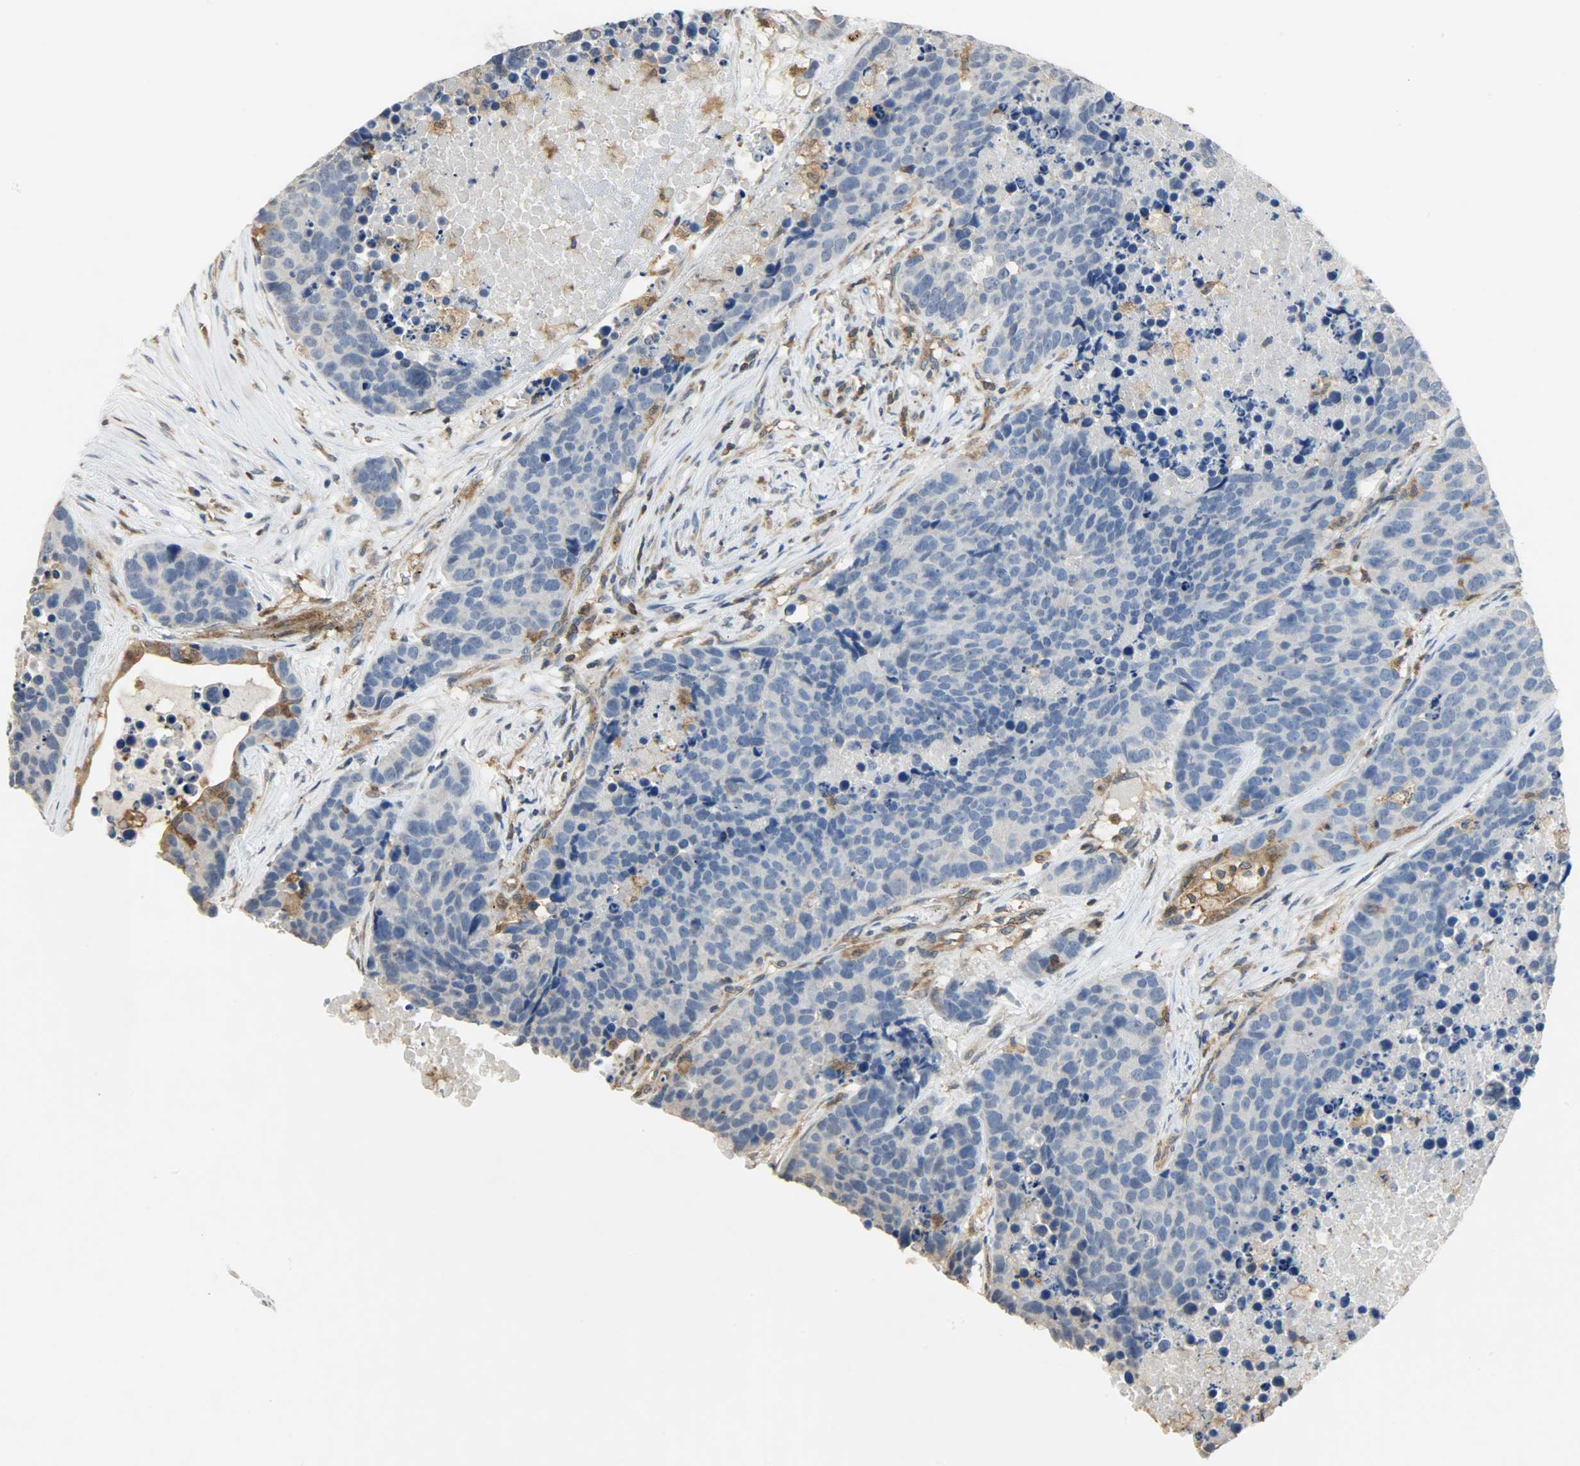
{"staining": {"intensity": "negative", "quantity": "none", "location": "none"}, "tissue": "carcinoid", "cell_type": "Tumor cells", "image_type": "cancer", "snomed": [{"axis": "morphology", "description": "Carcinoid, malignant, NOS"}, {"axis": "topography", "description": "Lung"}], "caption": "Immunohistochemistry of carcinoid demonstrates no staining in tumor cells.", "gene": "TRIM21", "patient": {"sex": "male", "age": 60}}